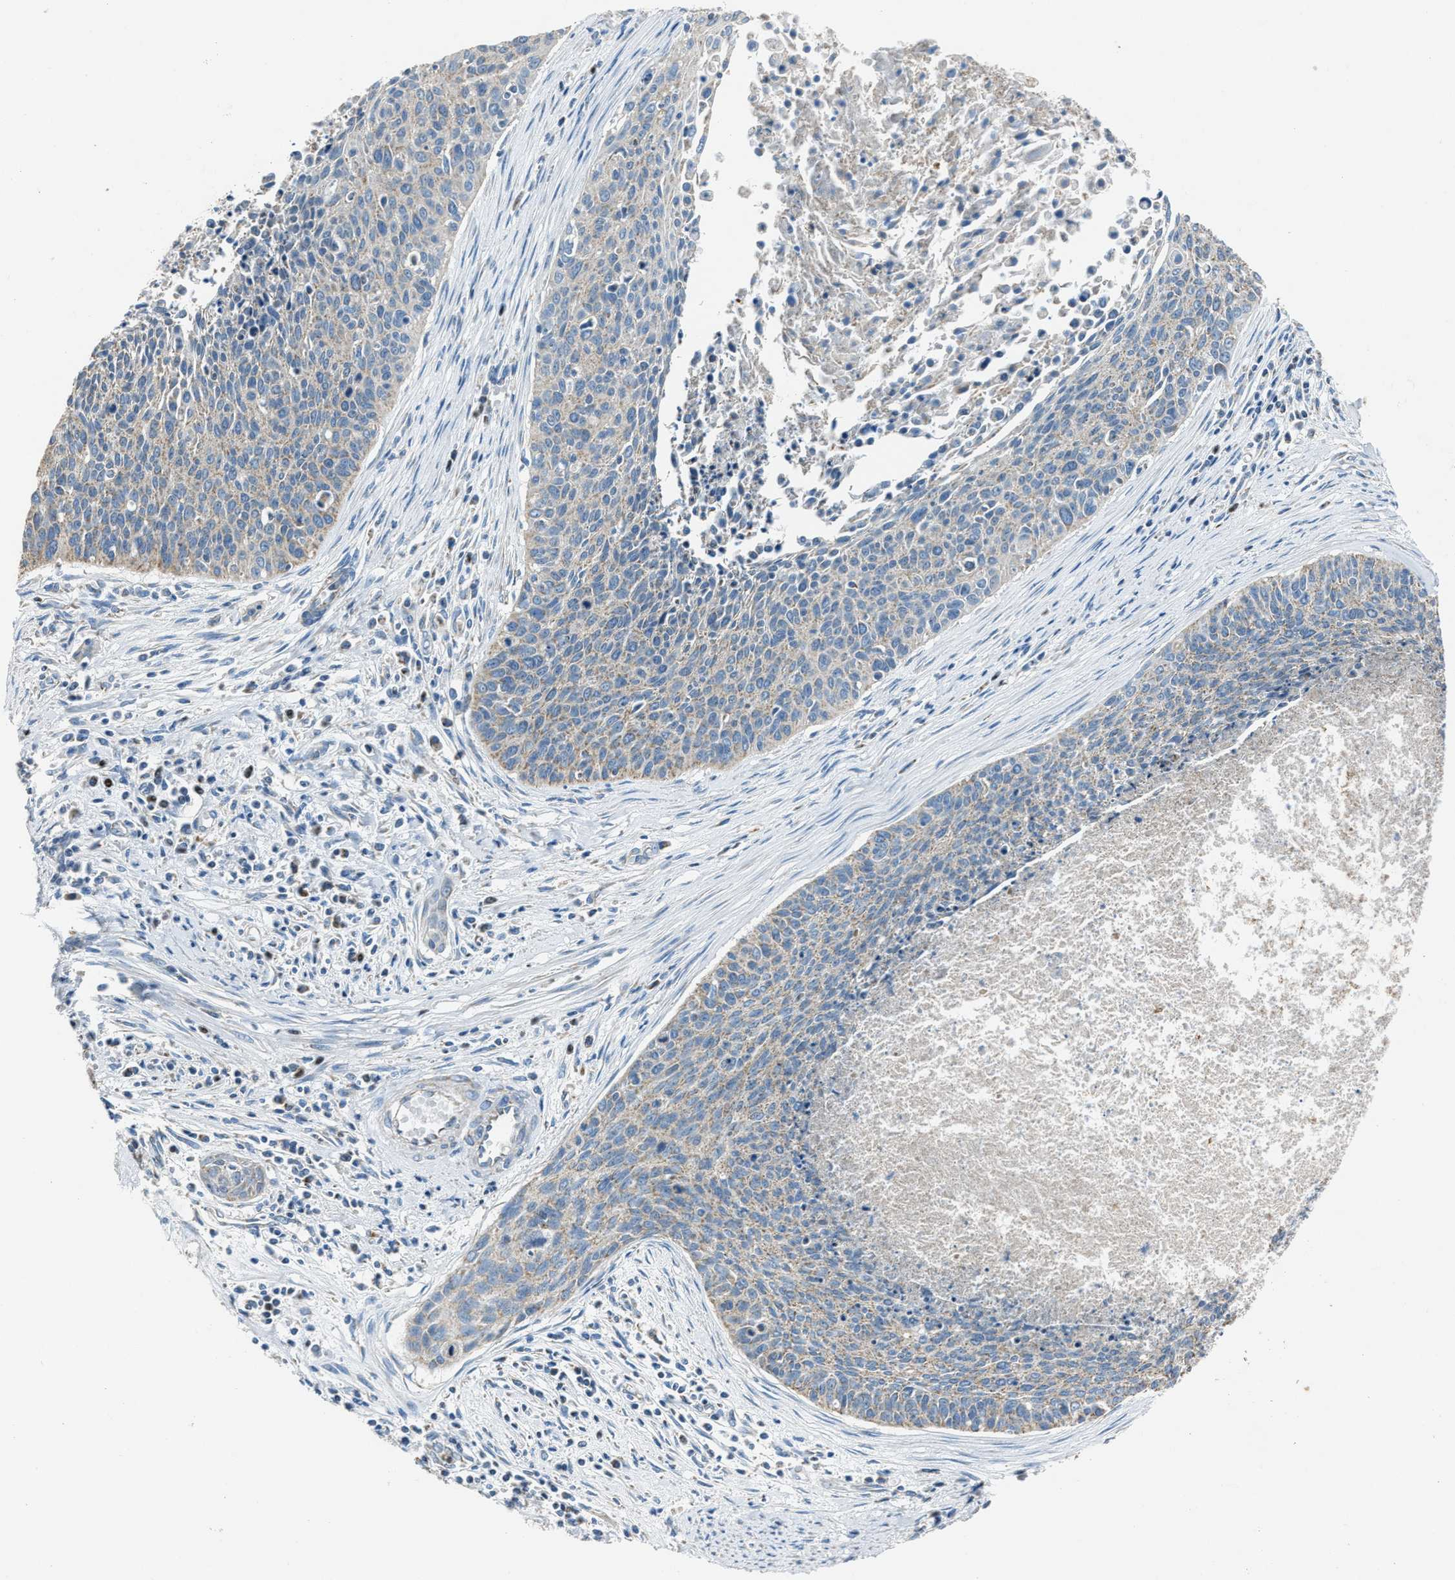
{"staining": {"intensity": "moderate", "quantity": "<25%", "location": "cytoplasmic/membranous"}, "tissue": "cervical cancer", "cell_type": "Tumor cells", "image_type": "cancer", "snomed": [{"axis": "morphology", "description": "Squamous cell carcinoma, NOS"}, {"axis": "topography", "description": "Cervix"}], "caption": "High-power microscopy captured an IHC image of cervical cancer (squamous cell carcinoma), revealing moderate cytoplasmic/membranous staining in approximately <25% of tumor cells.", "gene": "SLC25A11", "patient": {"sex": "female", "age": 55}}